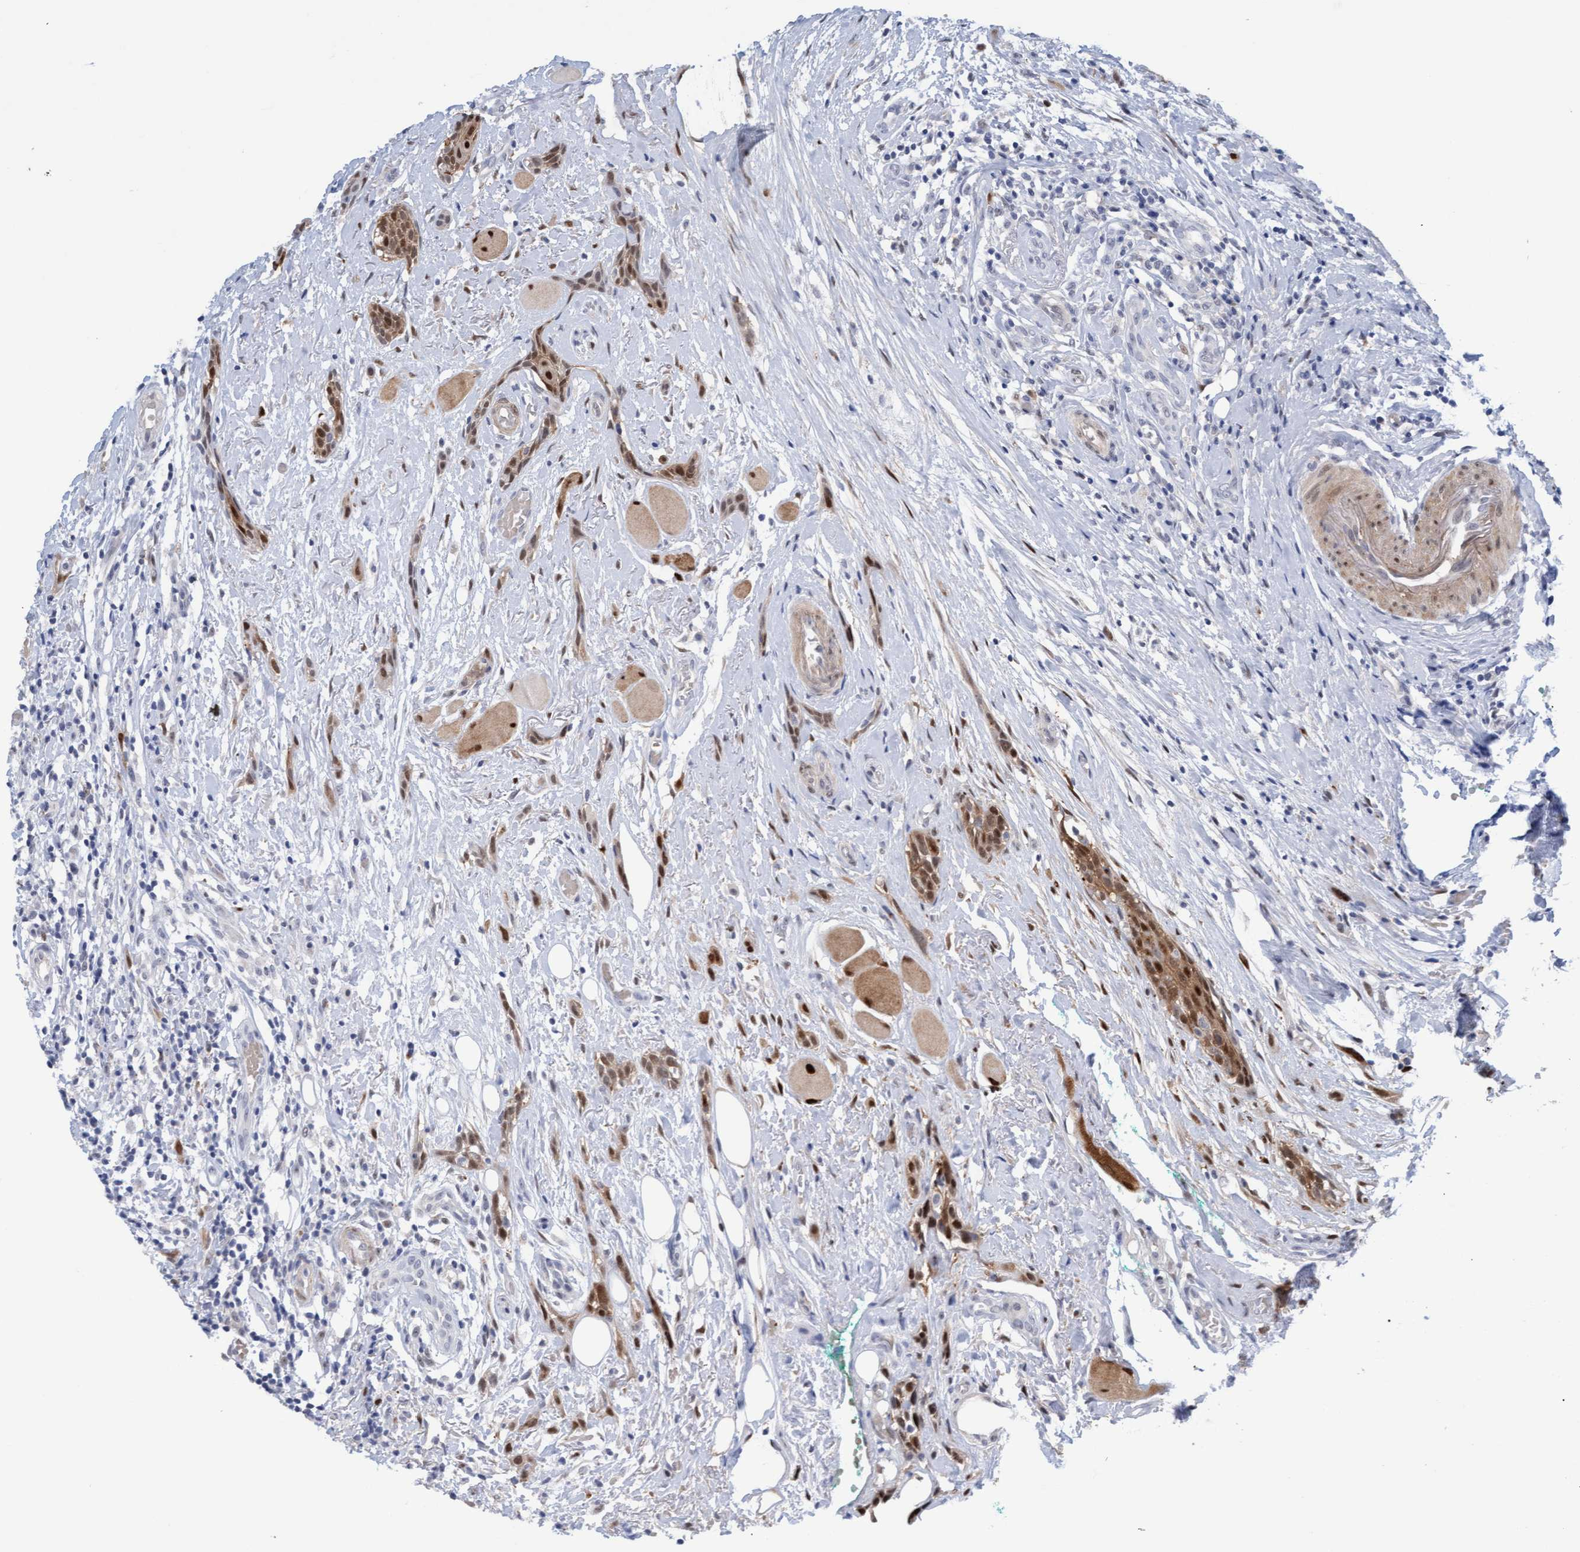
{"staining": {"intensity": "moderate", "quantity": "25%-75%", "location": "nuclear"}, "tissue": "oral mucosa", "cell_type": "Squamous epithelial cells", "image_type": "normal", "snomed": [{"axis": "morphology", "description": "Normal tissue, NOS"}, {"axis": "morphology", "description": "Squamous cell carcinoma, NOS"}, {"axis": "topography", "description": "Oral tissue"}, {"axis": "topography", "description": "Salivary gland"}, {"axis": "topography", "description": "Head-Neck"}], "caption": "IHC of unremarkable oral mucosa shows medium levels of moderate nuclear staining in about 25%-75% of squamous epithelial cells.", "gene": "PINX1", "patient": {"sex": "female", "age": 62}}